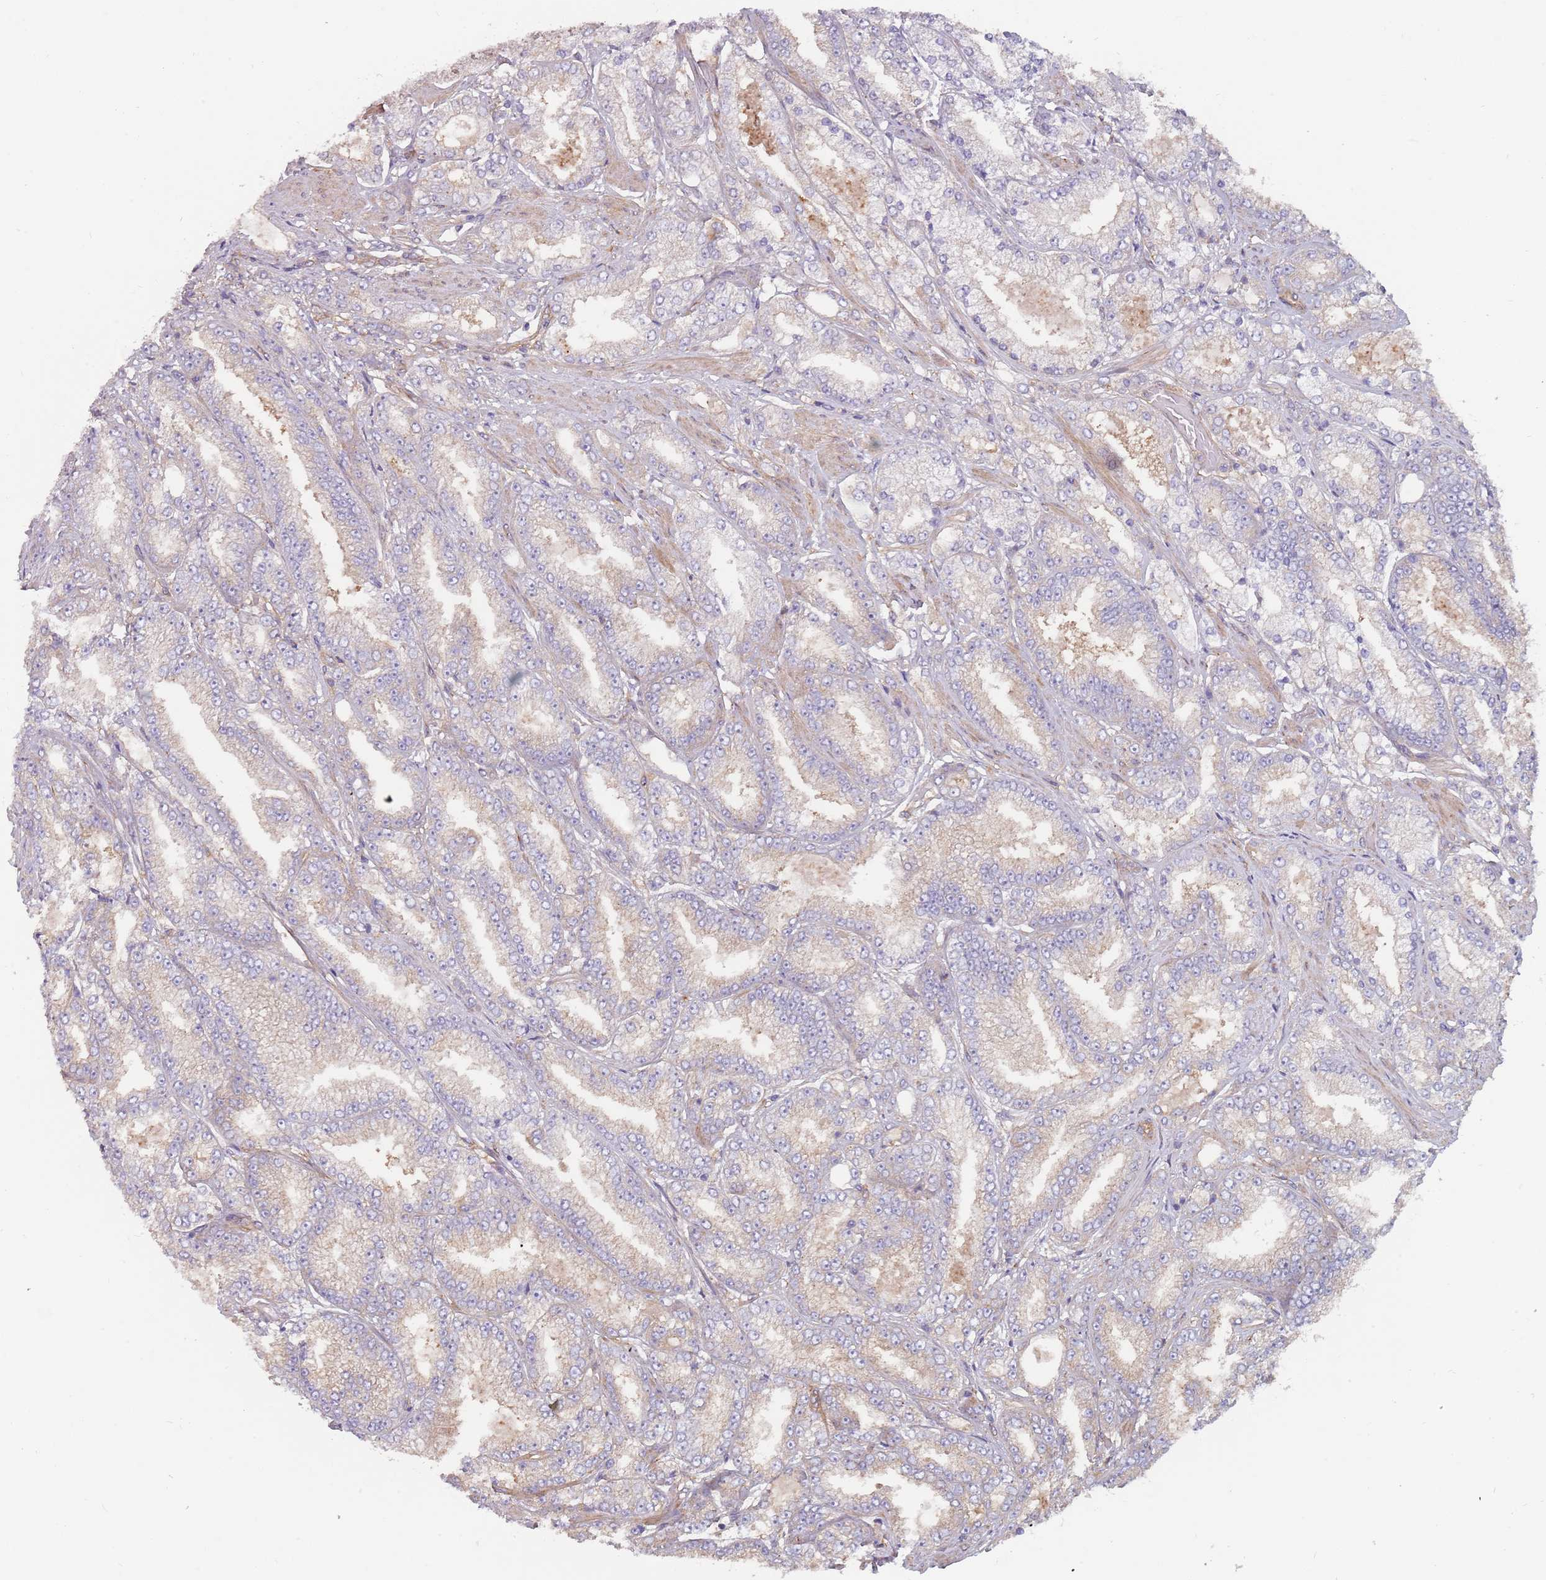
{"staining": {"intensity": "negative", "quantity": "none", "location": "none"}, "tissue": "prostate cancer", "cell_type": "Tumor cells", "image_type": "cancer", "snomed": [{"axis": "morphology", "description": "Adenocarcinoma, High grade"}, {"axis": "topography", "description": "Prostate"}], "caption": "IHC photomicrograph of neoplastic tissue: adenocarcinoma (high-grade) (prostate) stained with DAB (3,3'-diaminobenzidine) shows no significant protein expression in tumor cells.", "gene": "SPDL1", "patient": {"sex": "male", "age": 68}}